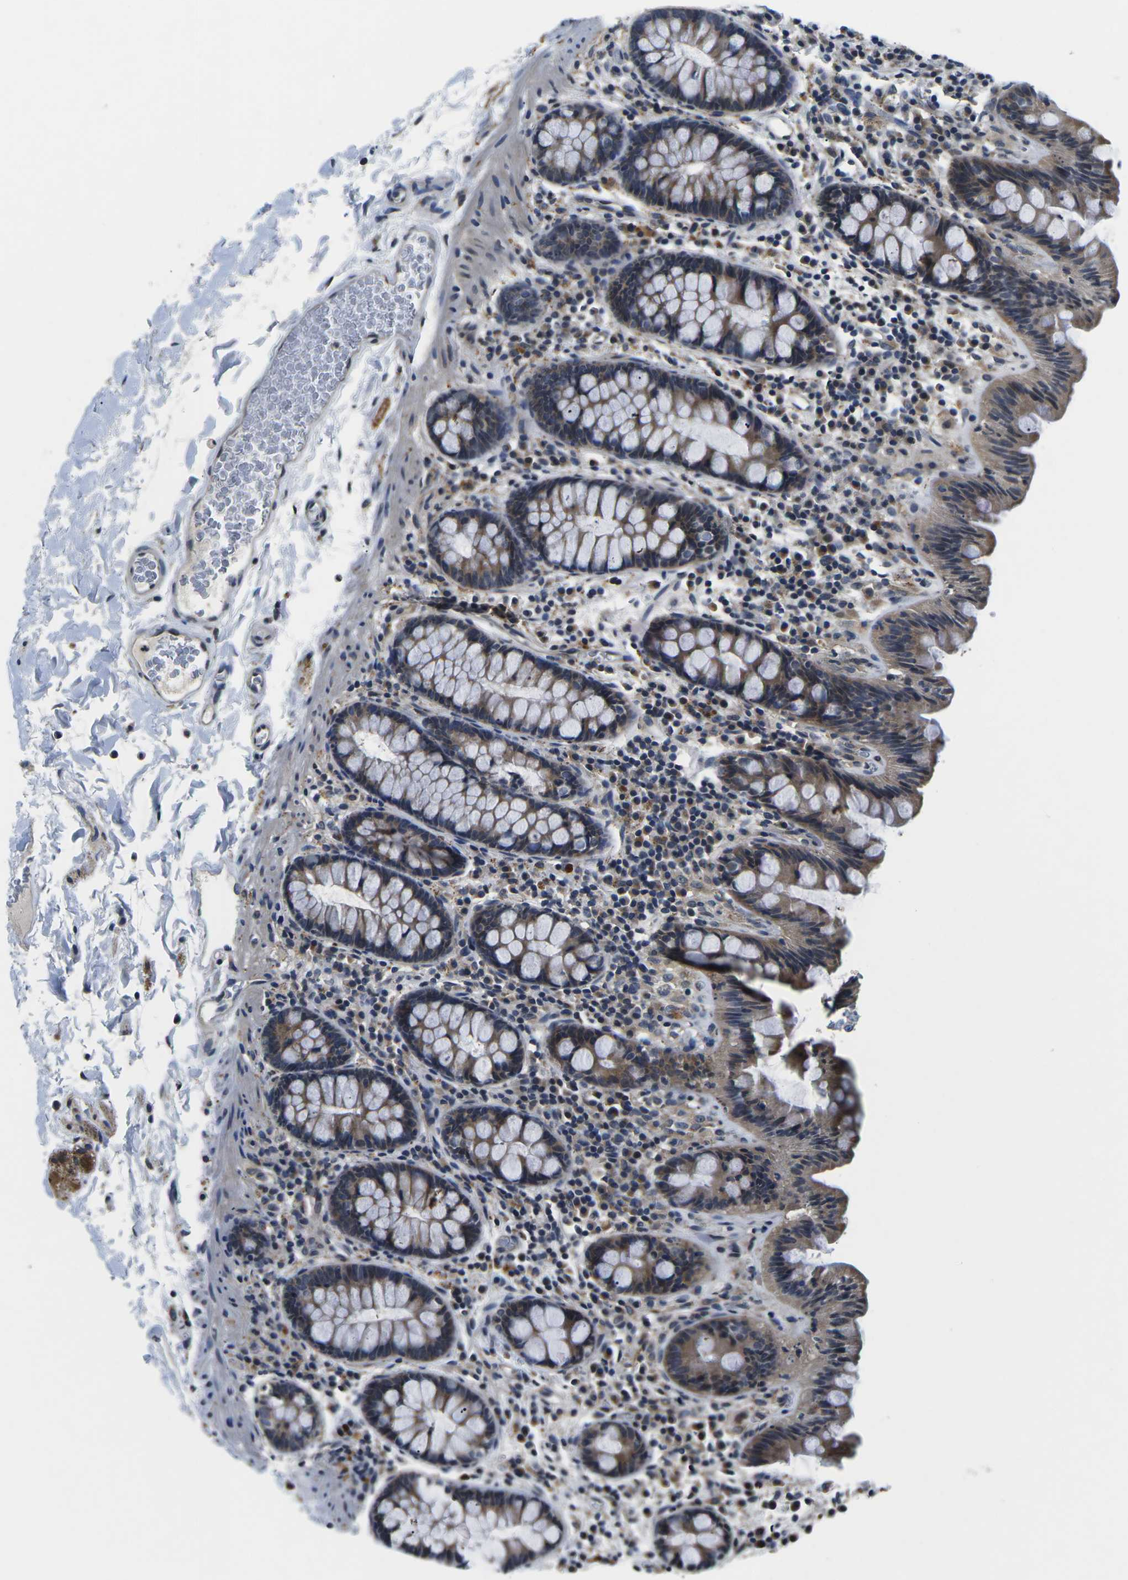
{"staining": {"intensity": "weak", "quantity": "25%-75%", "location": "cytoplasmic/membranous,nuclear"}, "tissue": "colon", "cell_type": "Endothelial cells", "image_type": "normal", "snomed": [{"axis": "morphology", "description": "Normal tissue, NOS"}, {"axis": "topography", "description": "Colon"}], "caption": "A brown stain labels weak cytoplasmic/membranous,nuclear positivity of a protein in endothelial cells of benign colon. The staining was performed using DAB to visualize the protein expression in brown, while the nuclei were stained in blue with hematoxylin (Magnification: 20x).", "gene": "SNX10", "patient": {"sex": "female", "age": 80}}